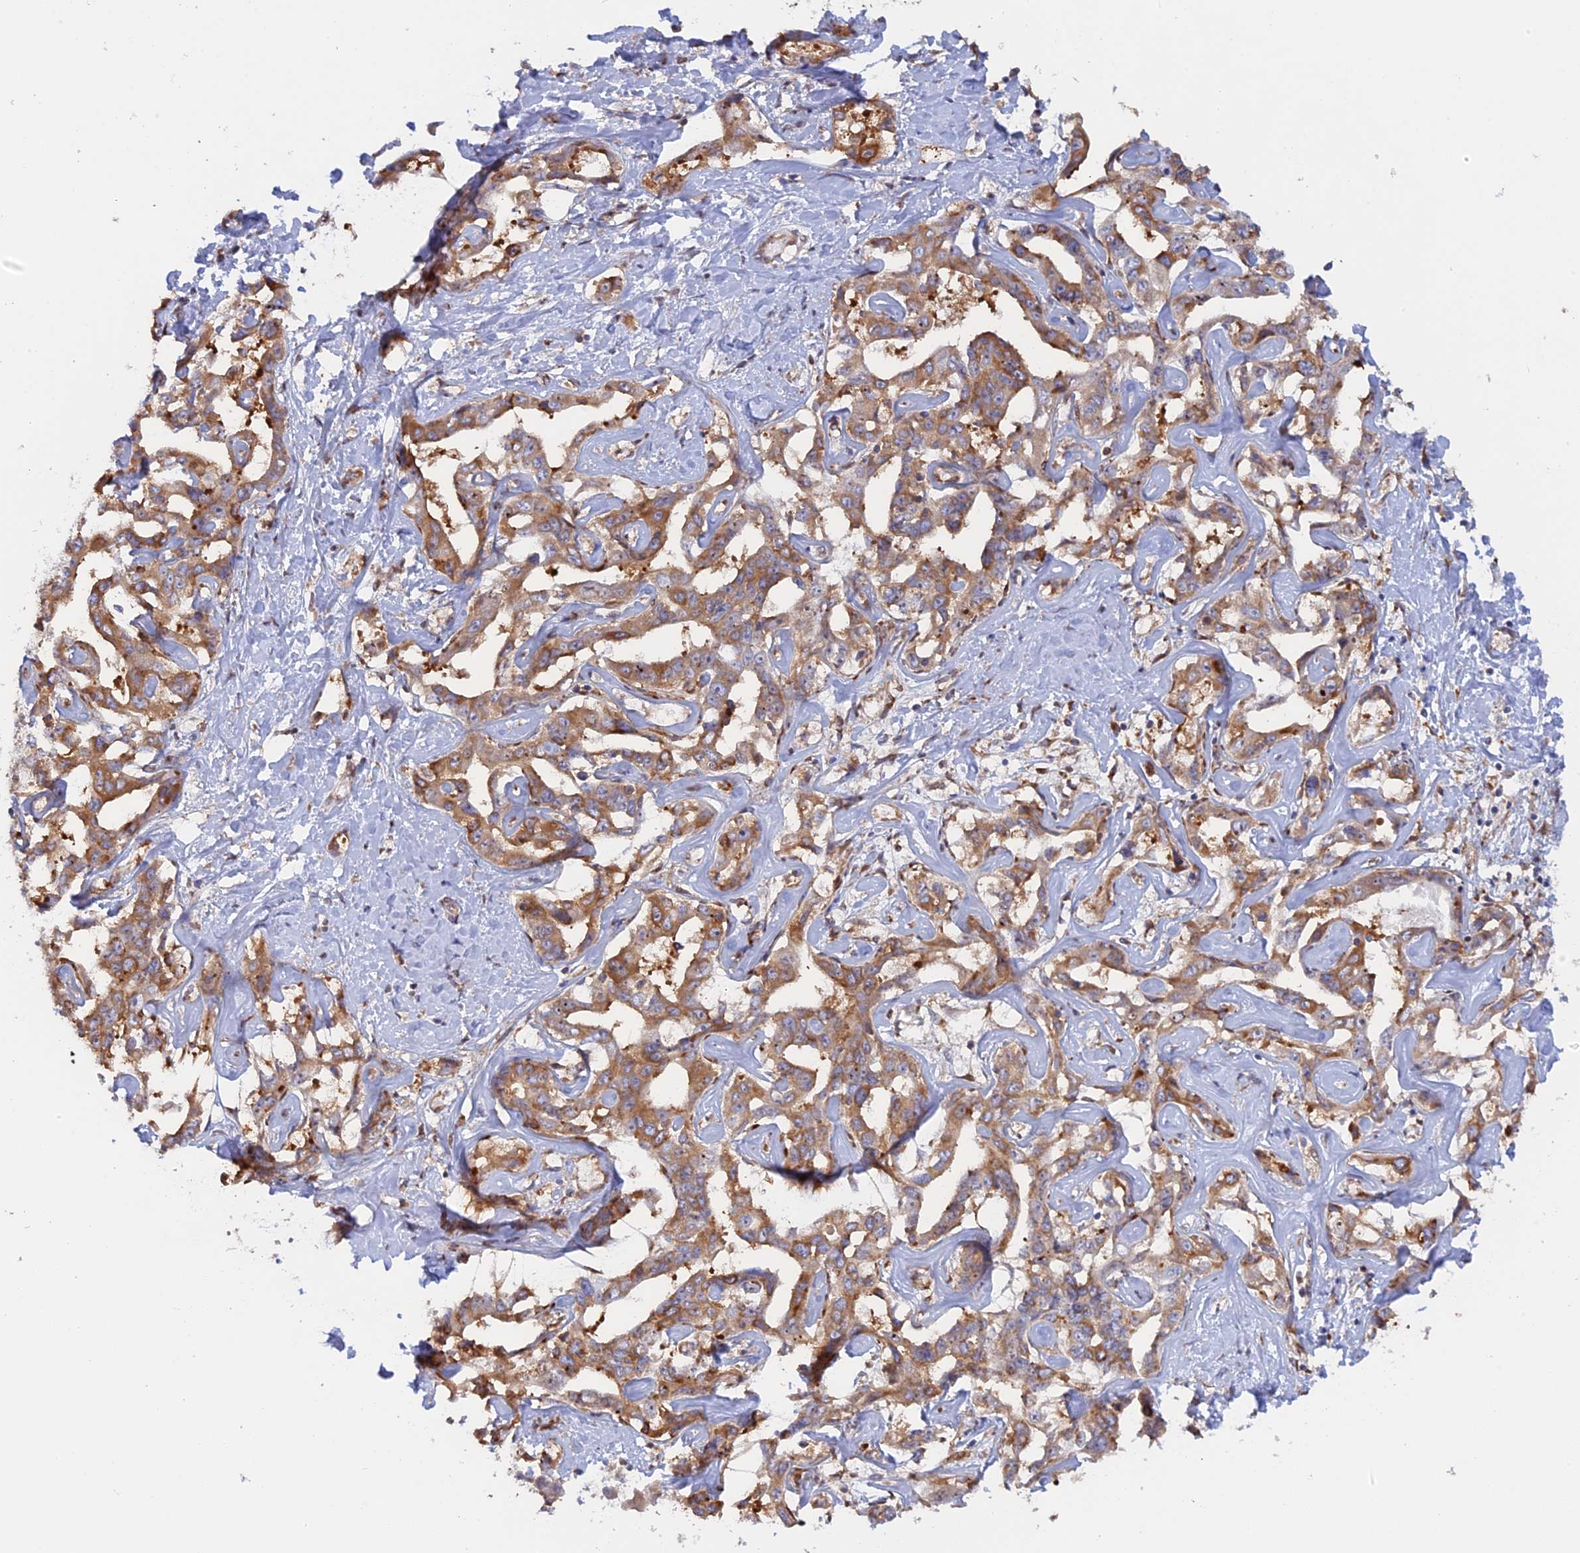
{"staining": {"intensity": "moderate", "quantity": ">75%", "location": "cytoplasmic/membranous"}, "tissue": "liver cancer", "cell_type": "Tumor cells", "image_type": "cancer", "snomed": [{"axis": "morphology", "description": "Cholangiocarcinoma"}, {"axis": "topography", "description": "Liver"}], "caption": "A photomicrograph showing moderate cytoplasmic/membranous expression in approximately >75% of tumor cells in liver cancer (cholangiocarcinoma), as visualized by brown immunohistochemical staining.", "gene": "GMIP", "patient": {"sex": "male", "age": 59}}